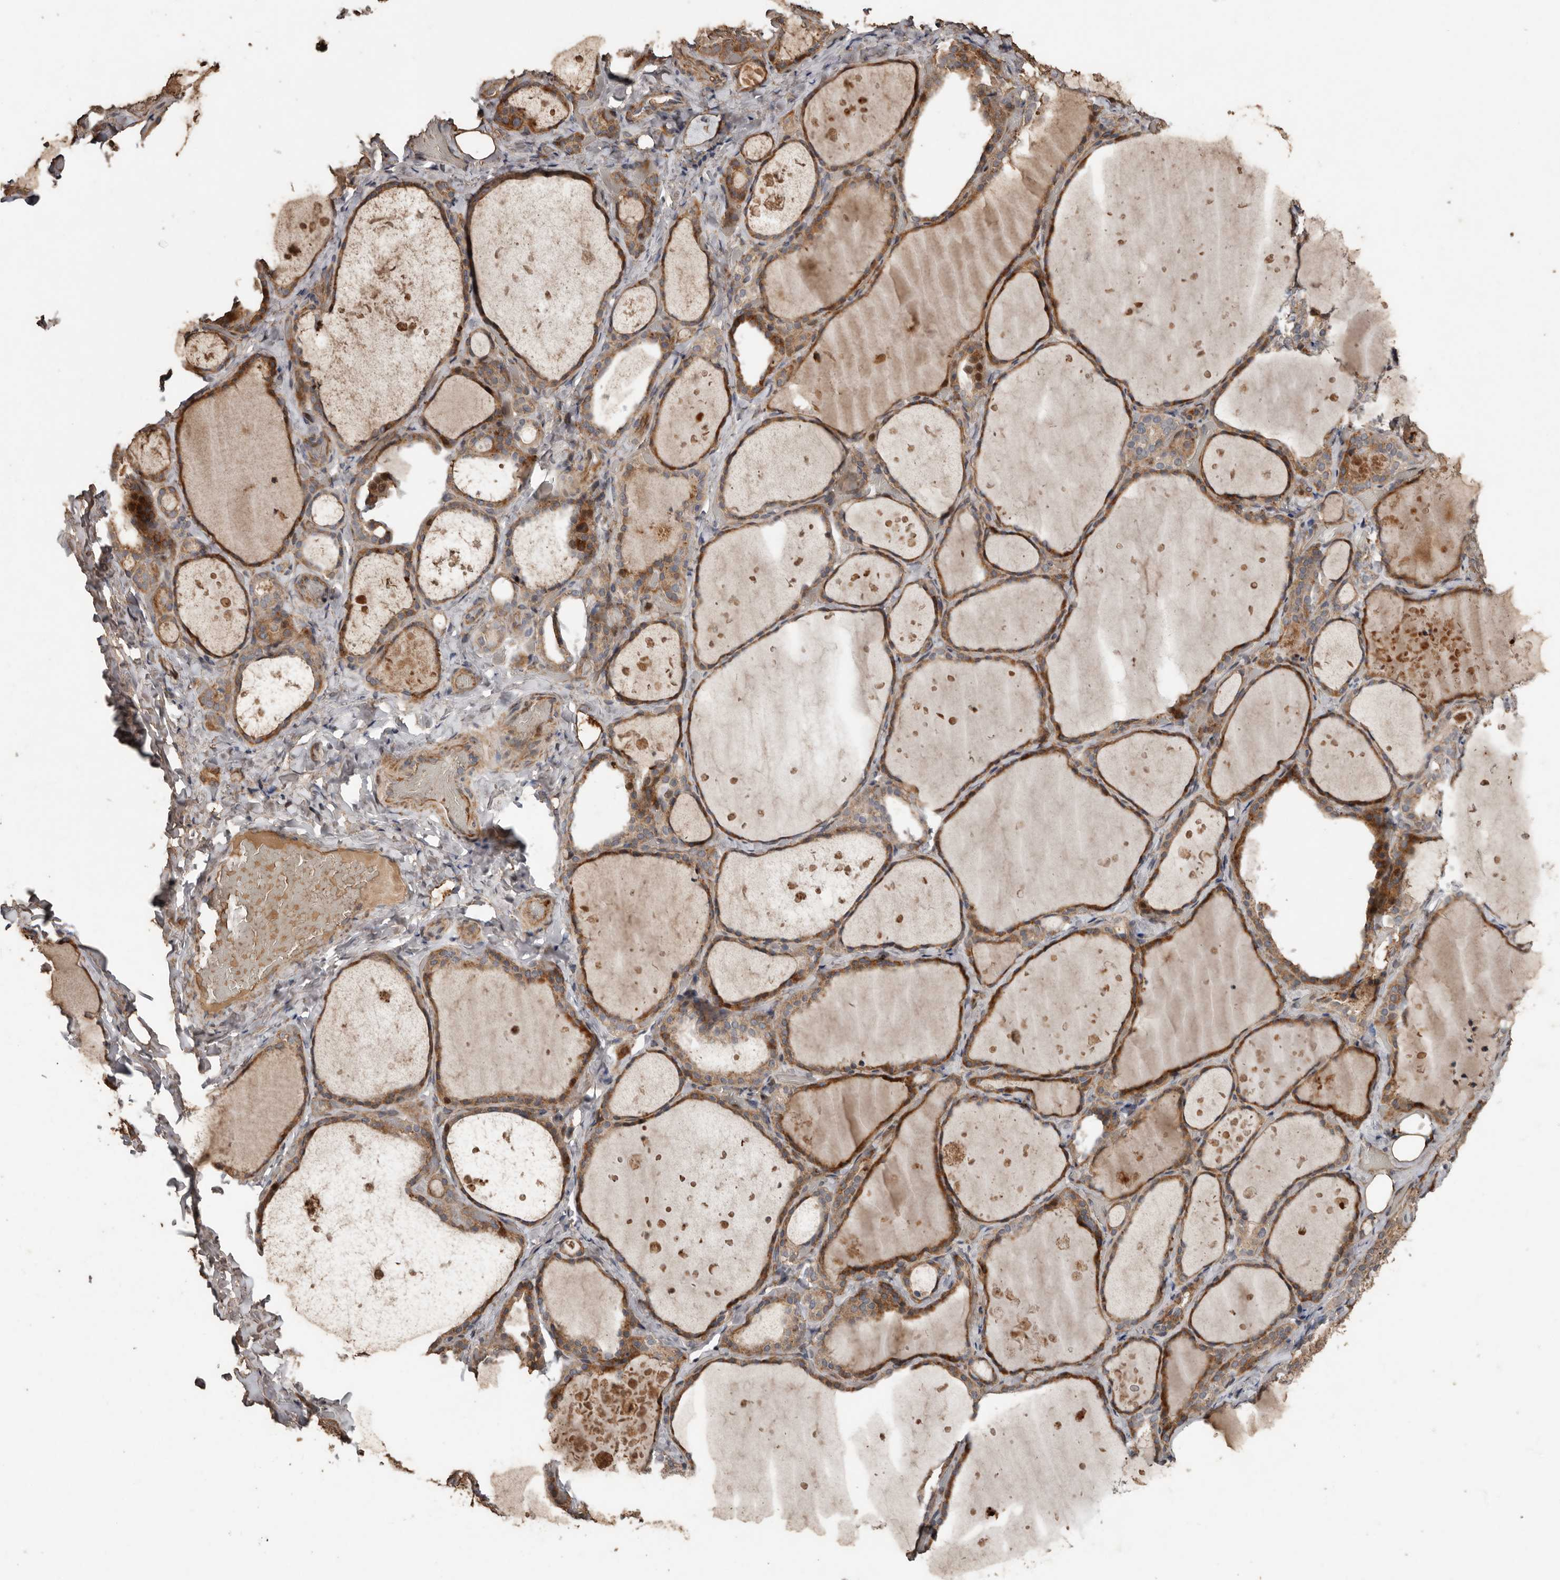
{"staining": {"intensity": "moderate", "quantity": ">75%", "location": "cytoplasmic/membranous"}, "tissue": "thyroid gland", "cell_type": "Glandular cells", "image_type": "normal", "snomed": [{"axis": "morphology", "description": "Normal tissue, NOS"}, {"axis": "topography", "description": "Thyroid gland"}], "caption": "Protein expression by immunohistochemistry displays moderate cytoplasmic/membranous positivity in about >75% of glandular cells in benign thyroid gland. Nuclei are stained in blue.", "gene": "RANBP17", "patient": {"sex": "female", "age": 44}}